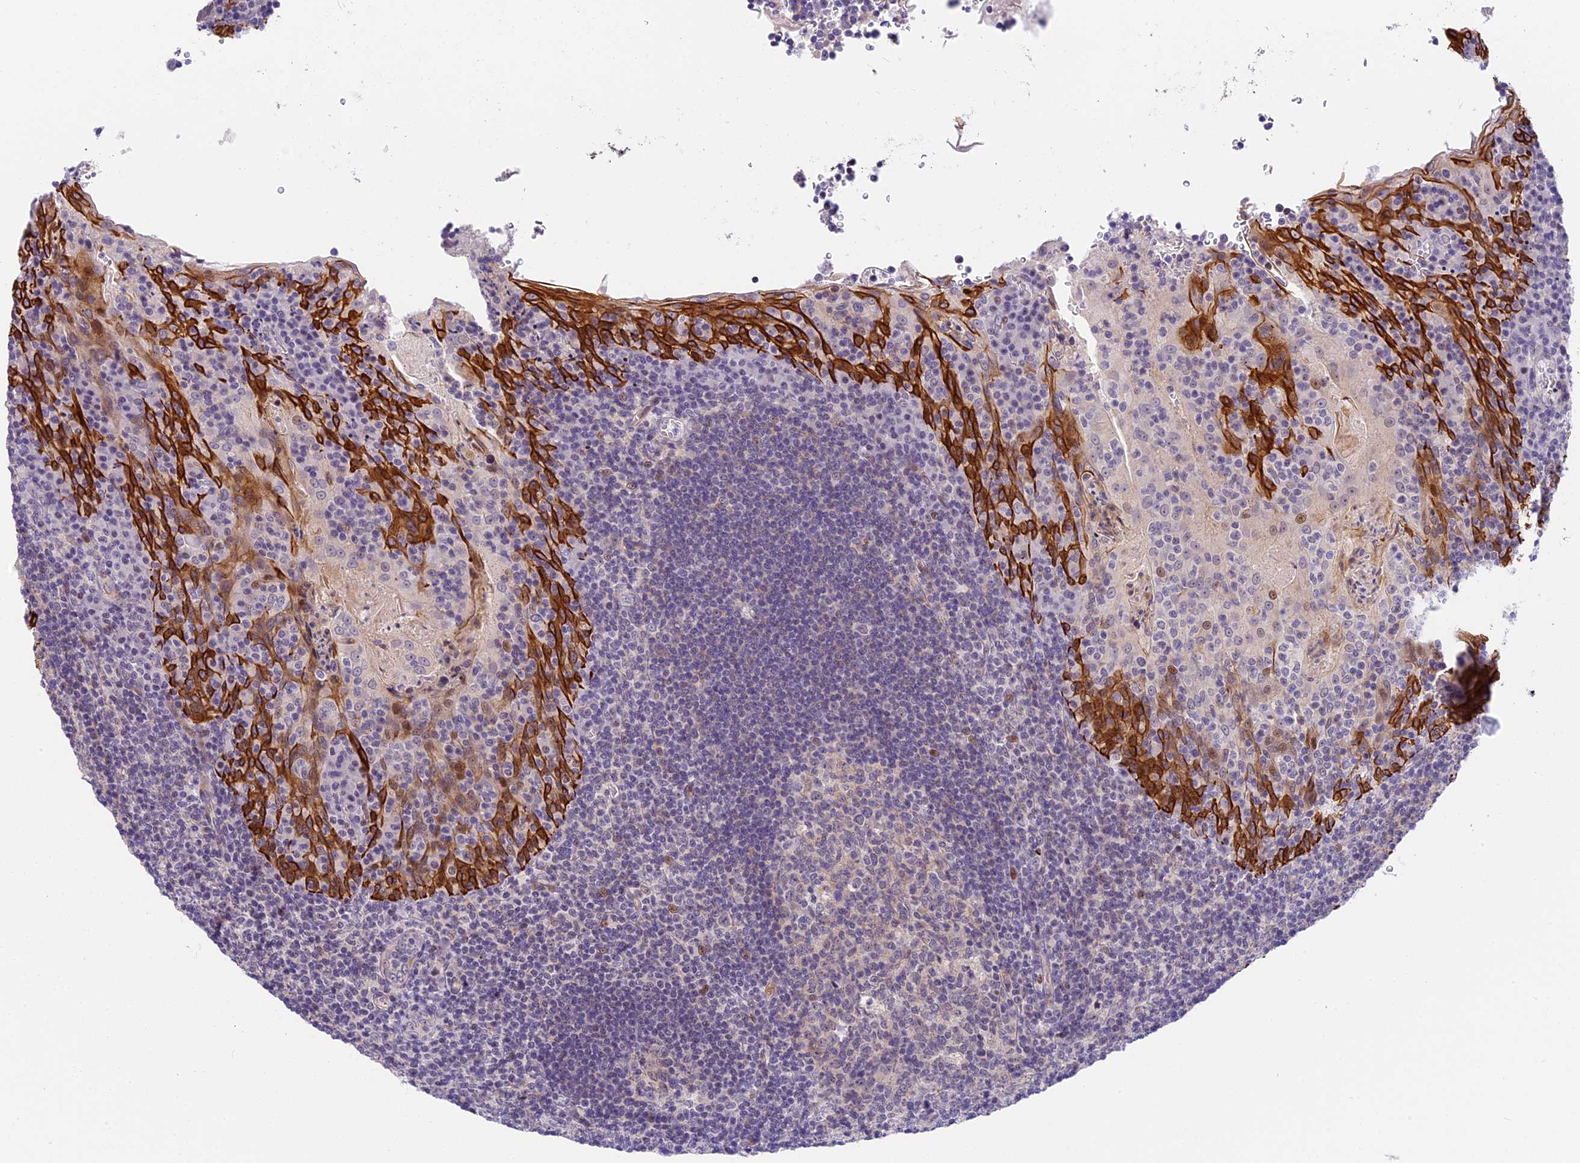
{"staining": {"intensity": "negative", "quantity": "none", "location": "none"}, "tissue": "tonsil", "cell_type": "Germinal center cells", "image_type": "normal", "snomed": [{"axis": "morphology", "description": "Normal tissue, NOS"}, {"axis": "topography", "description": "Tonsil"}], "caption": "Germinal center cells show no significant protein positivity in normal tonsil. (DAB immunohistochemistry (IHC) with hematoxylin counter stain).", "gene": "MIDN", "patient": {"sex": "male", "age": 17}}